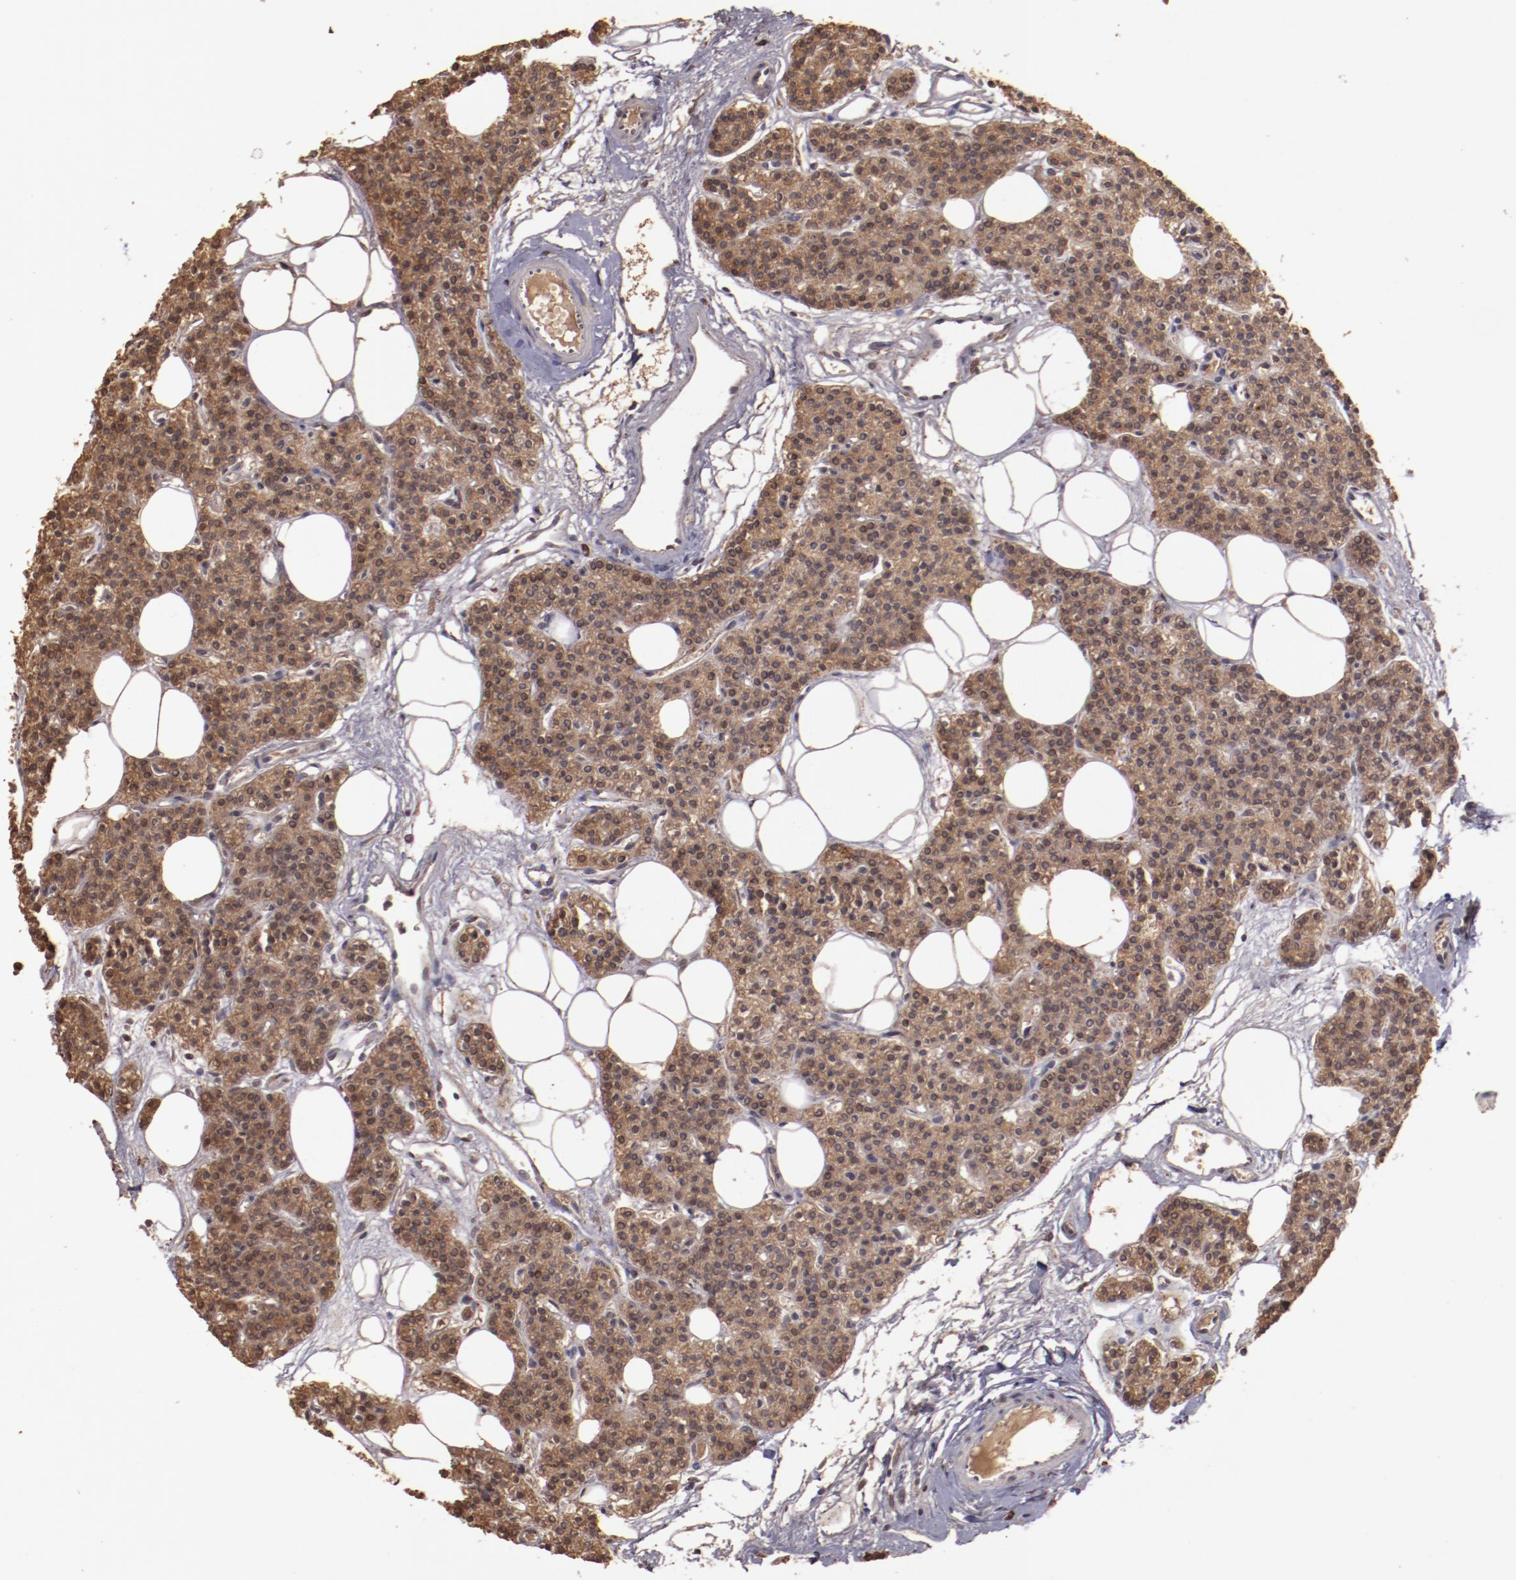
{"staining": {"intensity": "moderate", "quantity": ">75%", "location": "cytoplasmic/membranous"}, "tissue": "parathyroid gland", "cell_type": "Glandular cells", "image_type": "normal", "snomed": [{"axis": "morphology", "description": "Normal tissue, NOS"}, {"axis": "topography", "description": "Parathyroid gland"}], "caption": "A medium amount of moderate cytoplasmic/membranous positivity is seen in approximately >75% of glandular cells in benign parathyroid gland. The protein is stained brown, and the nuclei are stained in blue (DAB IHC with brightfield microscopy, high magnification).", "gene": "SRRD", "patient": {"sex": "male", "age": 24}}